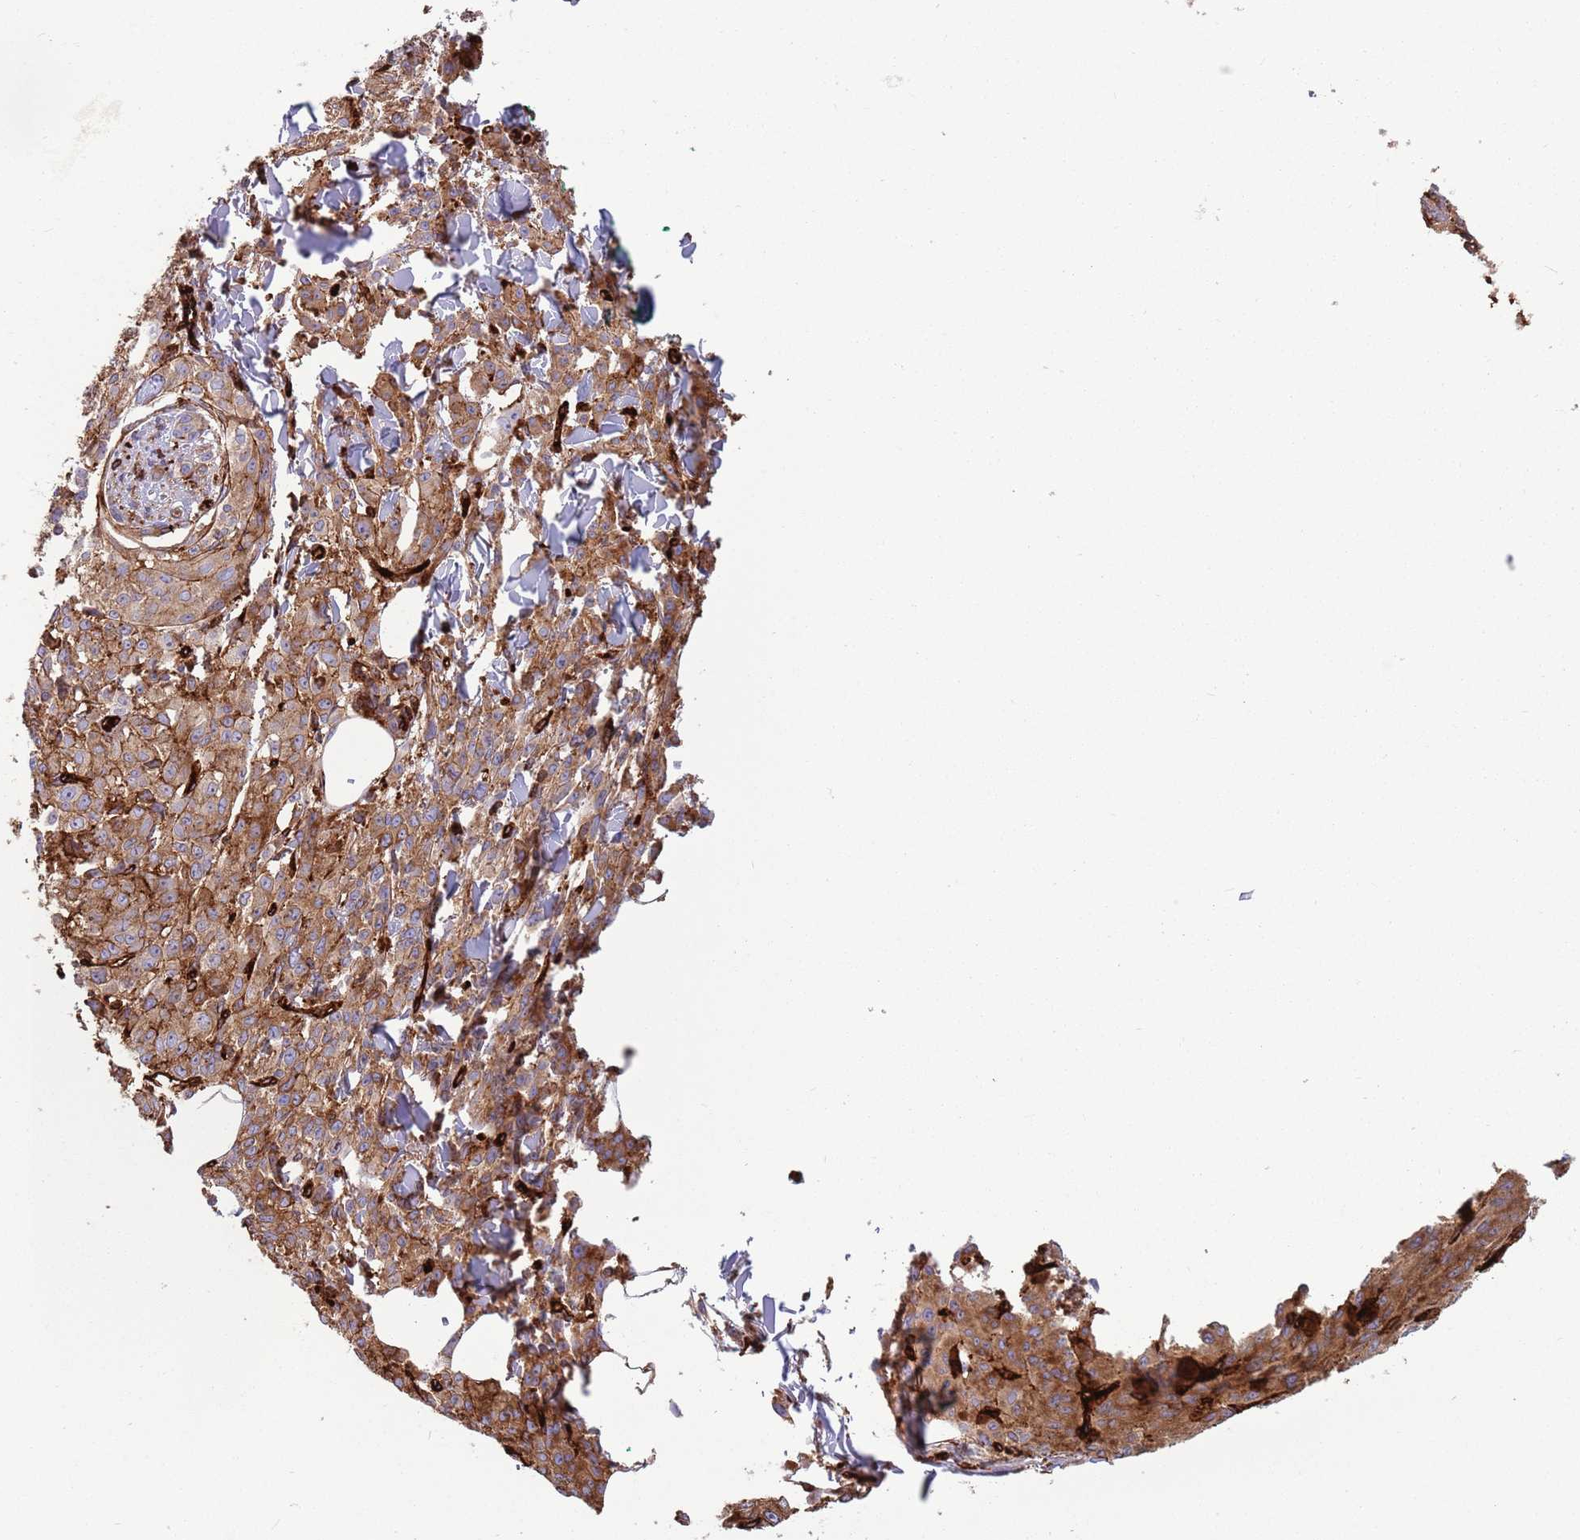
{"staining": {"intensity": "moderate", "quantity": ">75%", "location": "cytoplasmic/membranous"}, "tissue": "melanoma", "cell_type": "Tumor cells", "image_type": "cancer", "snomed": [{"axis": "morphology", "description": "Malignant melanoma, NOS"}, {"axis": "topography", "description": "Skin"}], "caption": "Protein positivity by immunohistochemistry (IHC) displays moderate cytoplasmic/membranous expression in about >75% of tumor cells in malignant melanoma.", "gene": "KBTBD7", "patient": {"sex": "female", "age": 52}}